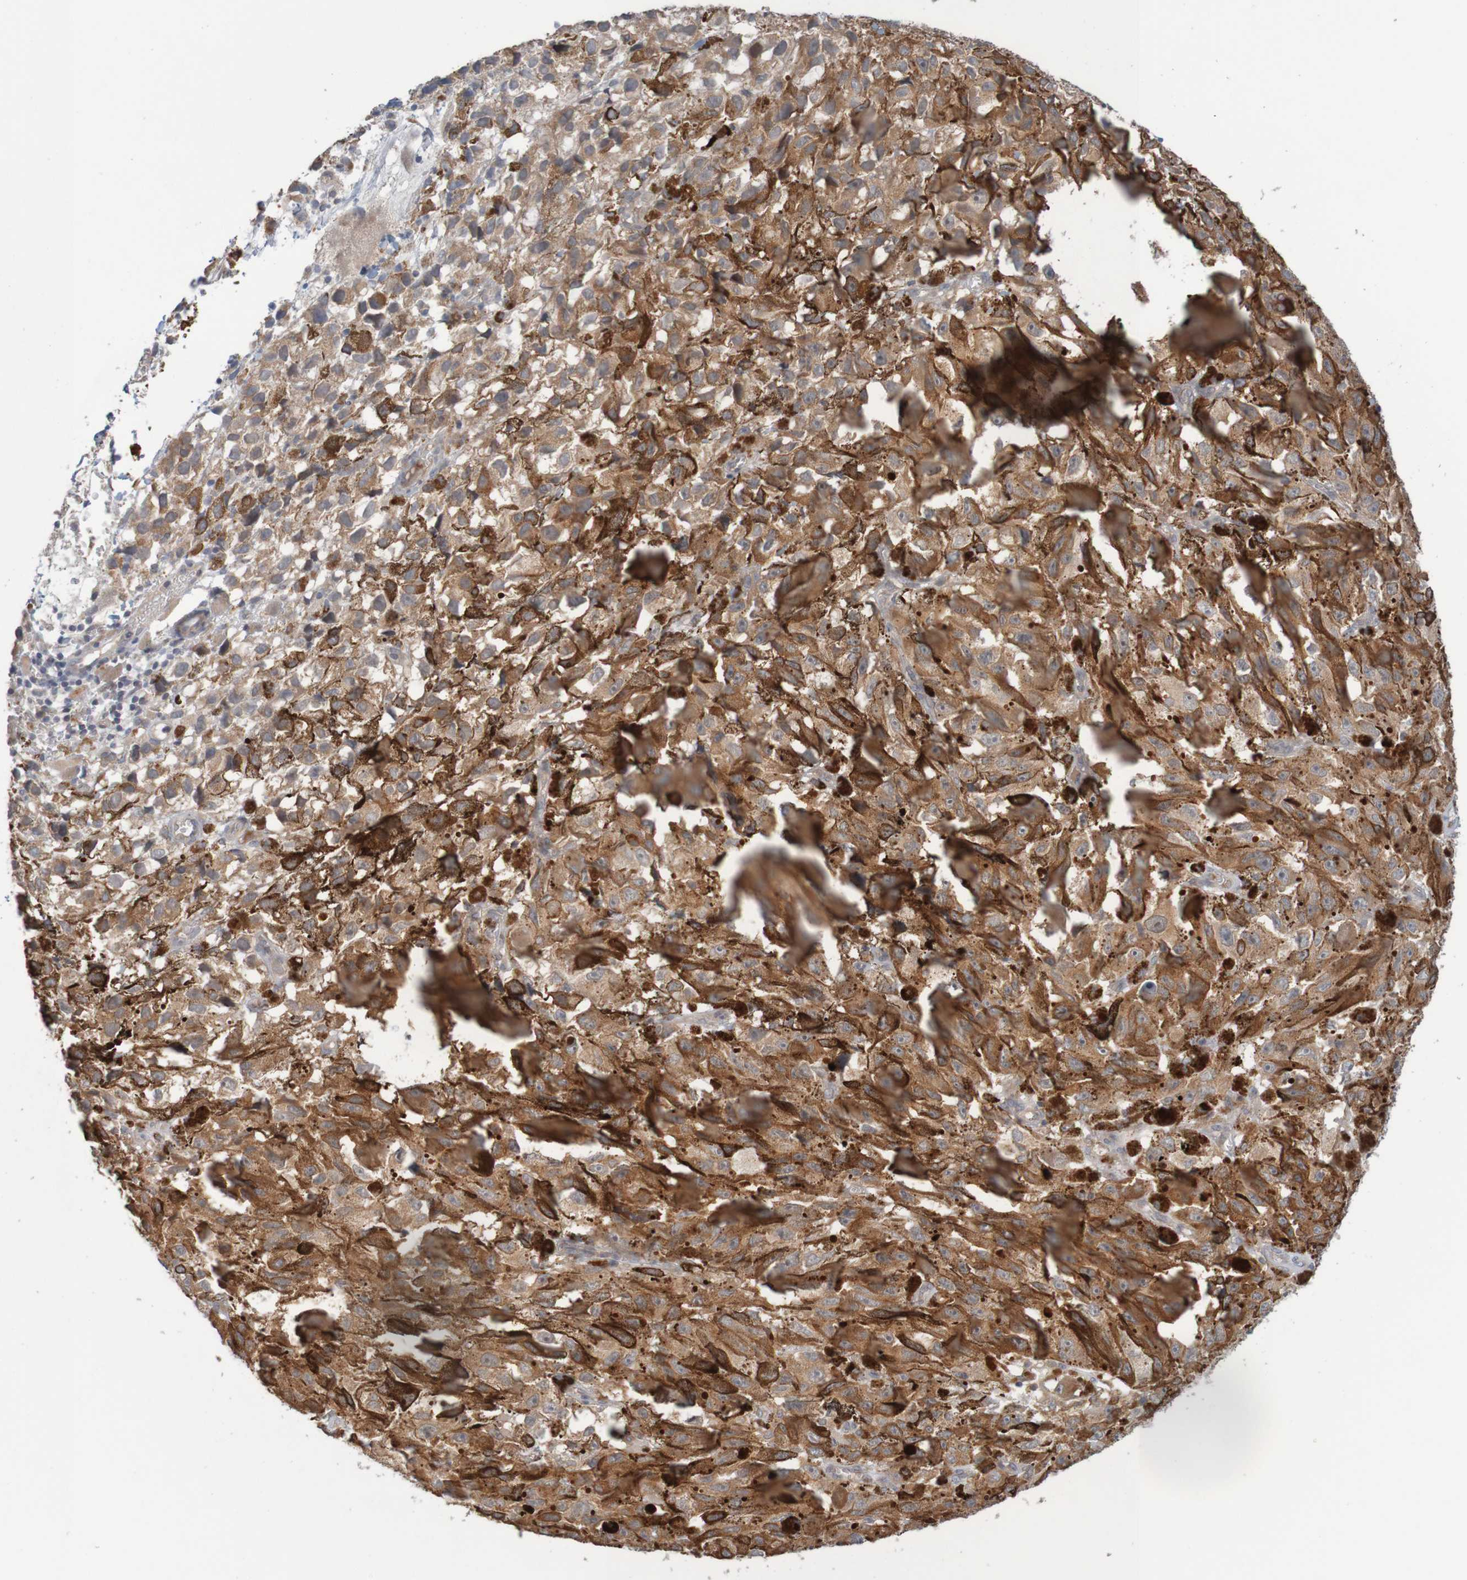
{"staining": {"intensity": "moderate", "quantity": ">75%", "location": "cytoplasmic/membranous"}, "tissue": "melanoma", "cell_type": "Tumor cells", "image_type": "cancer", "snomed": [{"axis": "morphology", "description": "Malignant melanoma, NOS"}, {"axis": "topography", "description": "Skin"}], "caption": "Malignant melanoma stained with a brown dye exhibits moderate cytoplasmic/membranous positive expression in about >75% of tumor cells.", "gene": "ANKK1", "patient": {"sex": "female", "age": 104}}